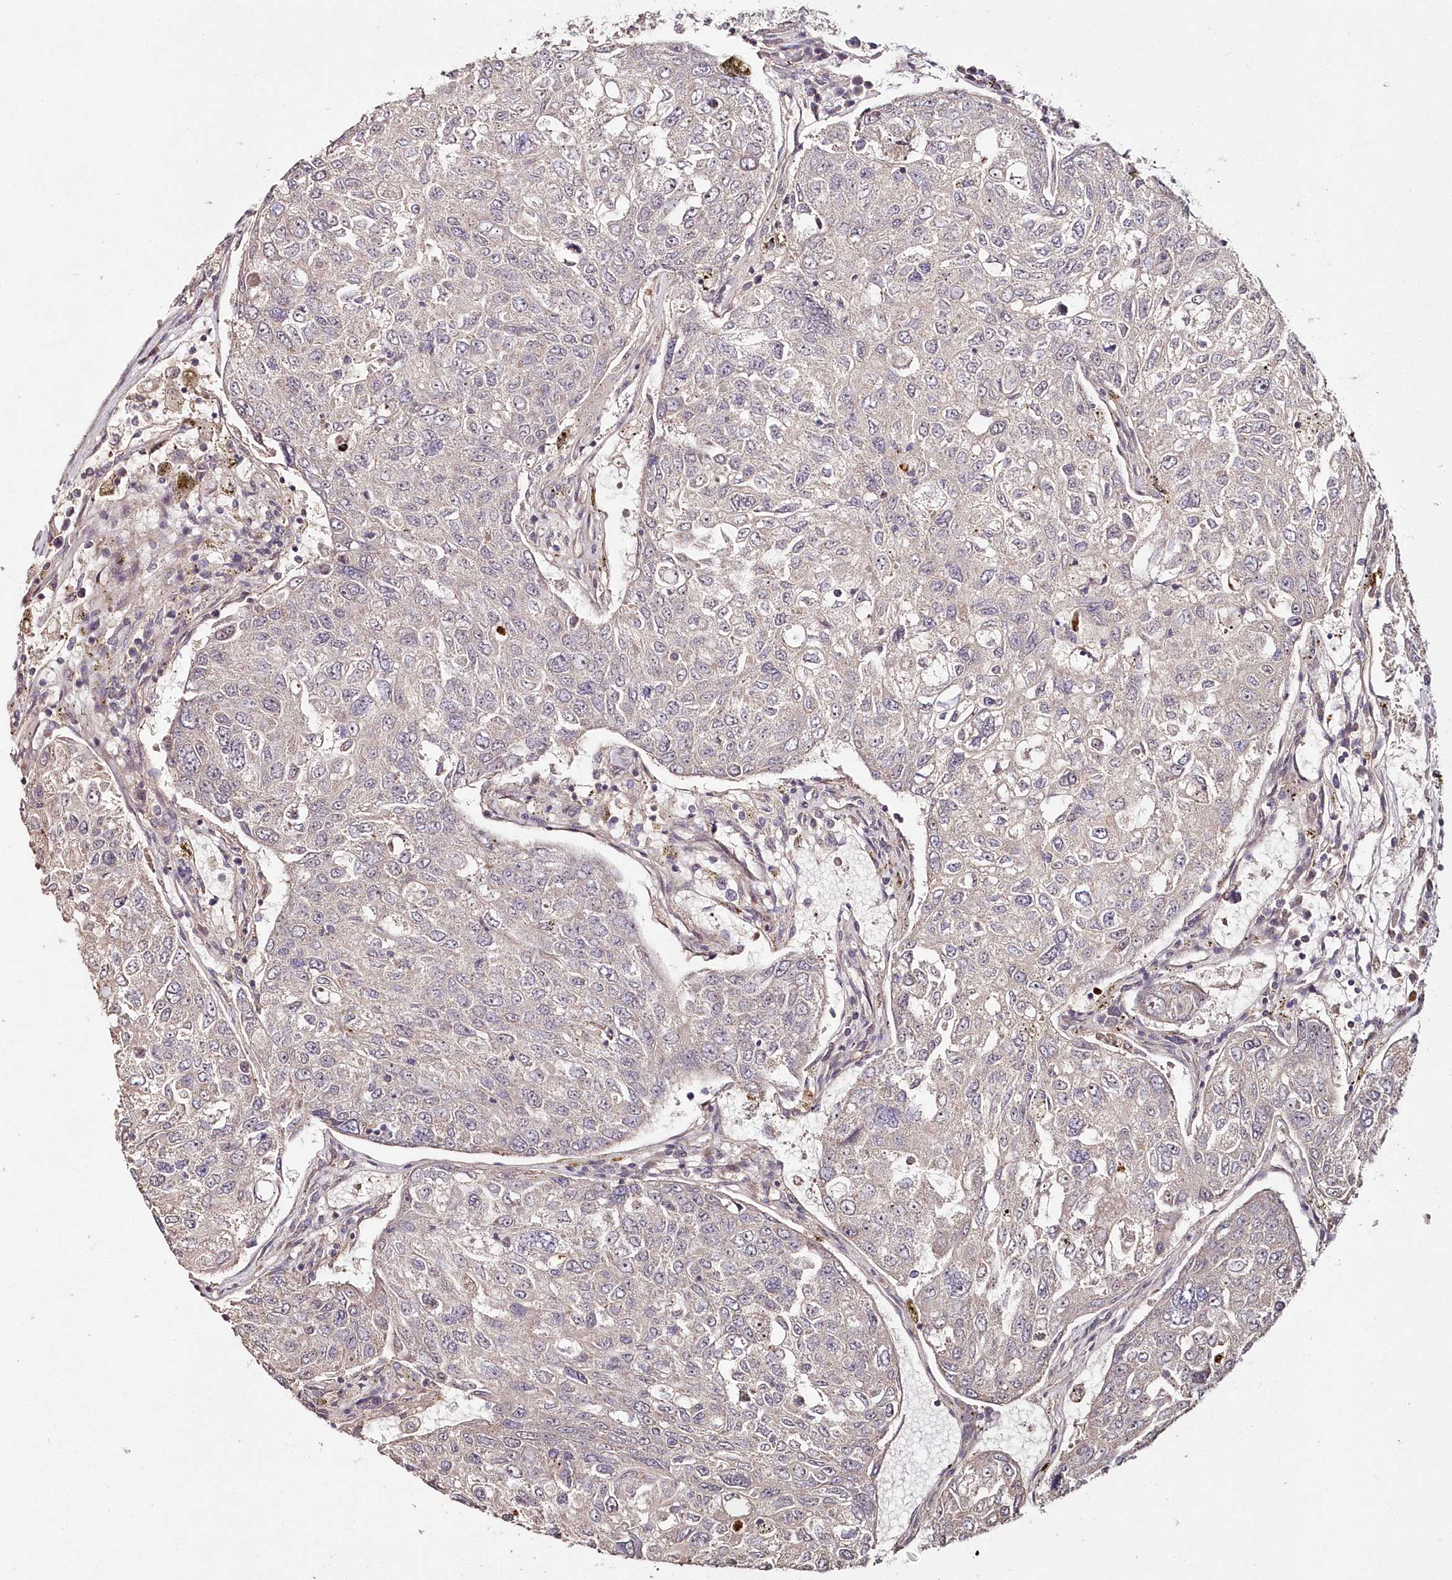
{"staining": {"intensity": "weak", "quantity": "<25%", "location": "cytoplasmic/membranous"}, "tissue": "urothelial cancer", "cell_type": "Tumor cells", "image_type": "cancer", "snomed": [{"axis": "morphology", "description": "Urothelial carcinoma, High grade"}, {"axis": "topography", "description": "Lymph node"}, {"axis": "topography", "description": "Urinary bladder"}], "caption": "An immunohistochemistry (IHC) image of high-grade urothelial carcinoma is shown. There is no staining in tumor cells of high-grade urothelial carcinoma.", "gene": "HYCC2", "patient": {"sex": "male", "age": 51}}